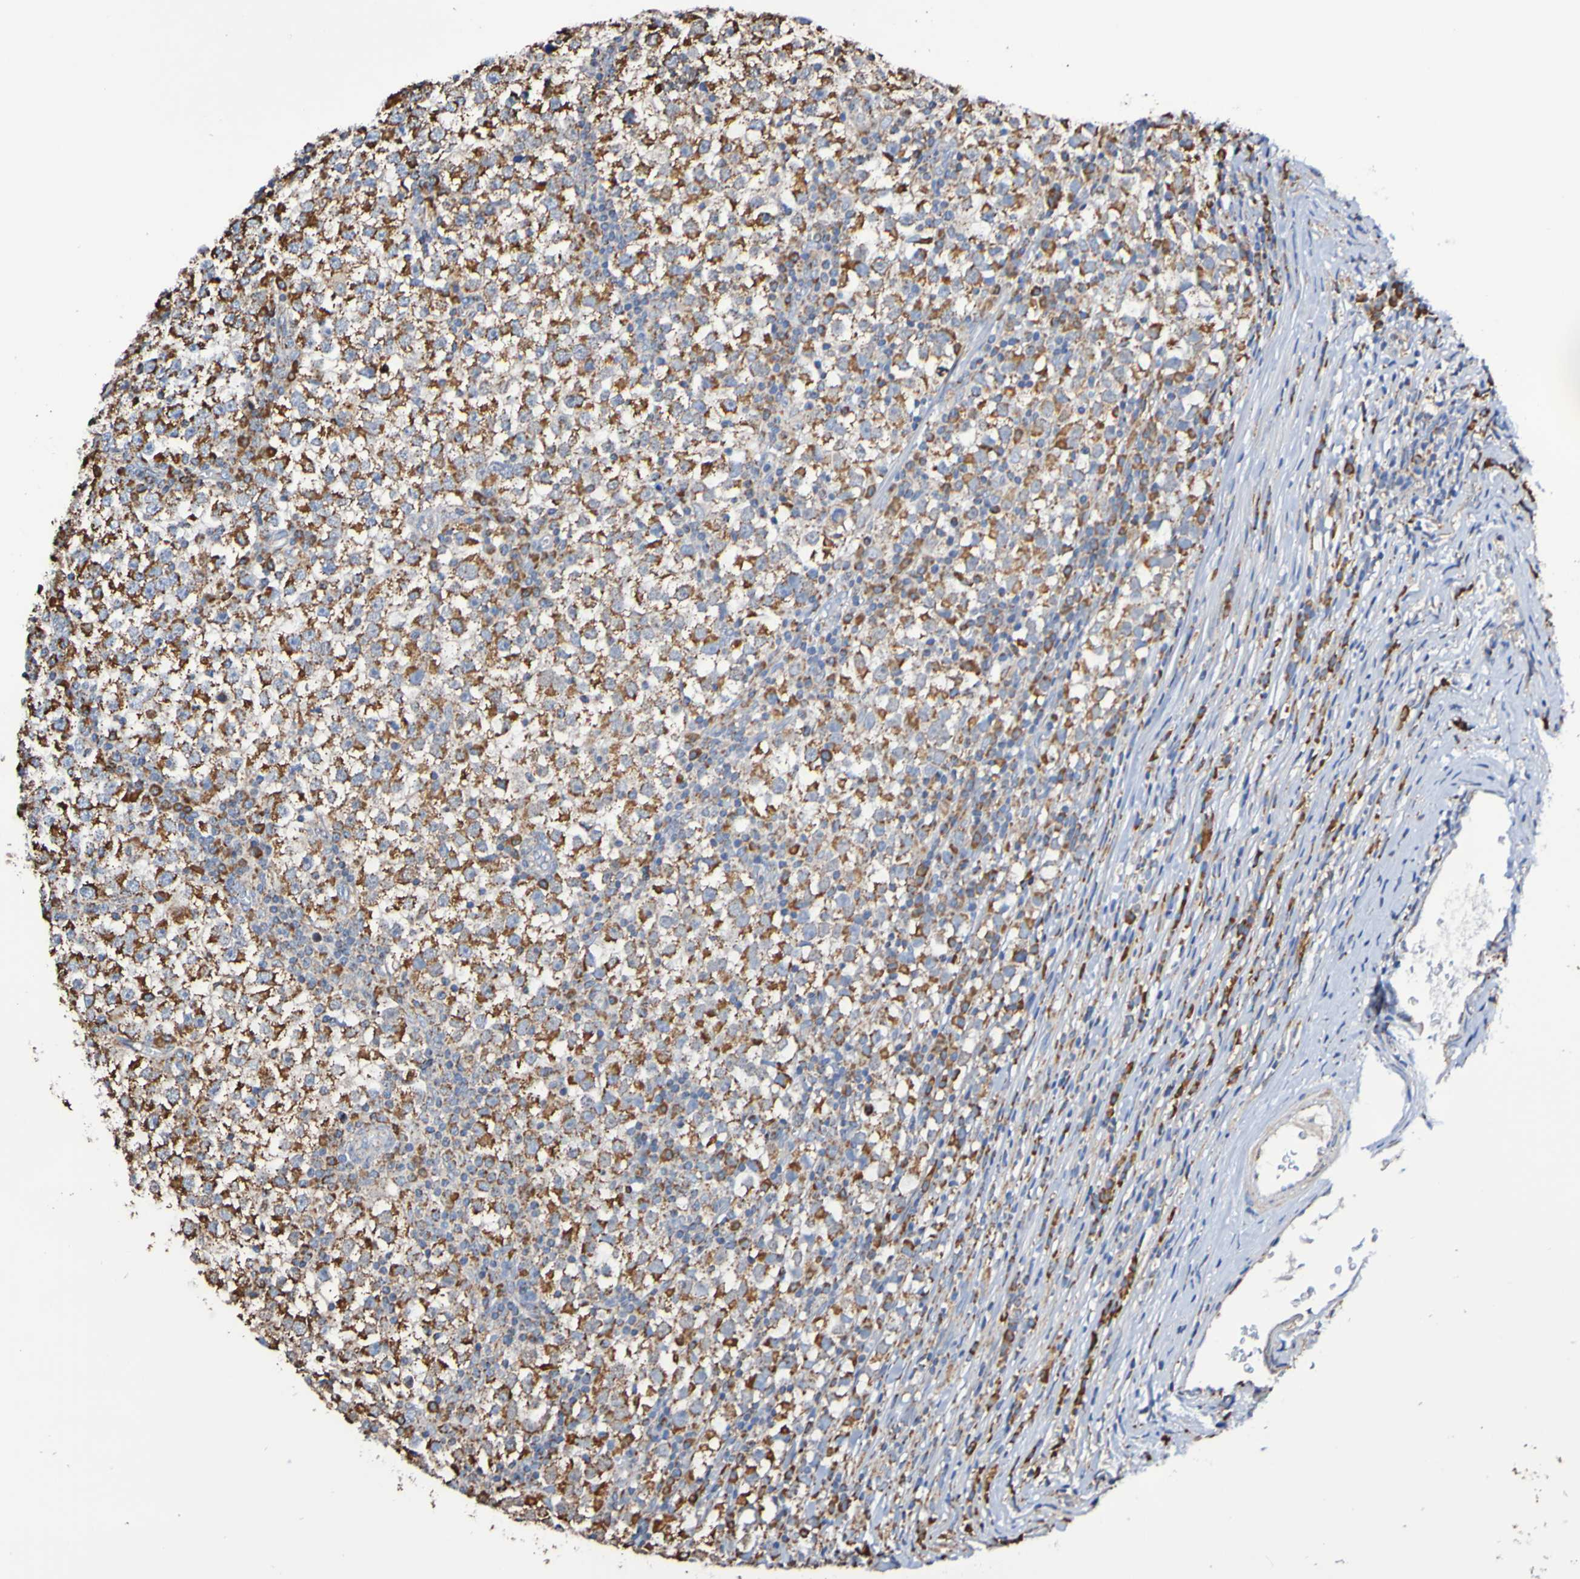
{"staining": {"intensity": "strong", "quantity": ">75%", "location": "cytoplasmic/membranous"}, "tissue": "testis cancer", "cell_type": "Tumor cells", "image_type": "cancer", "snomed": [{"axis": "morphology", "description": "Seminoma, NOS"}, {"axis": "topography", "description": "Testis"}], "caption": "Tumor cells display high levels of strong cytoplasmic/membranous expression in about >75% of cells in human testis cancer (seminoma).", "gene": "IL18R1", "patient": {"sex": "male", "age": 65}}